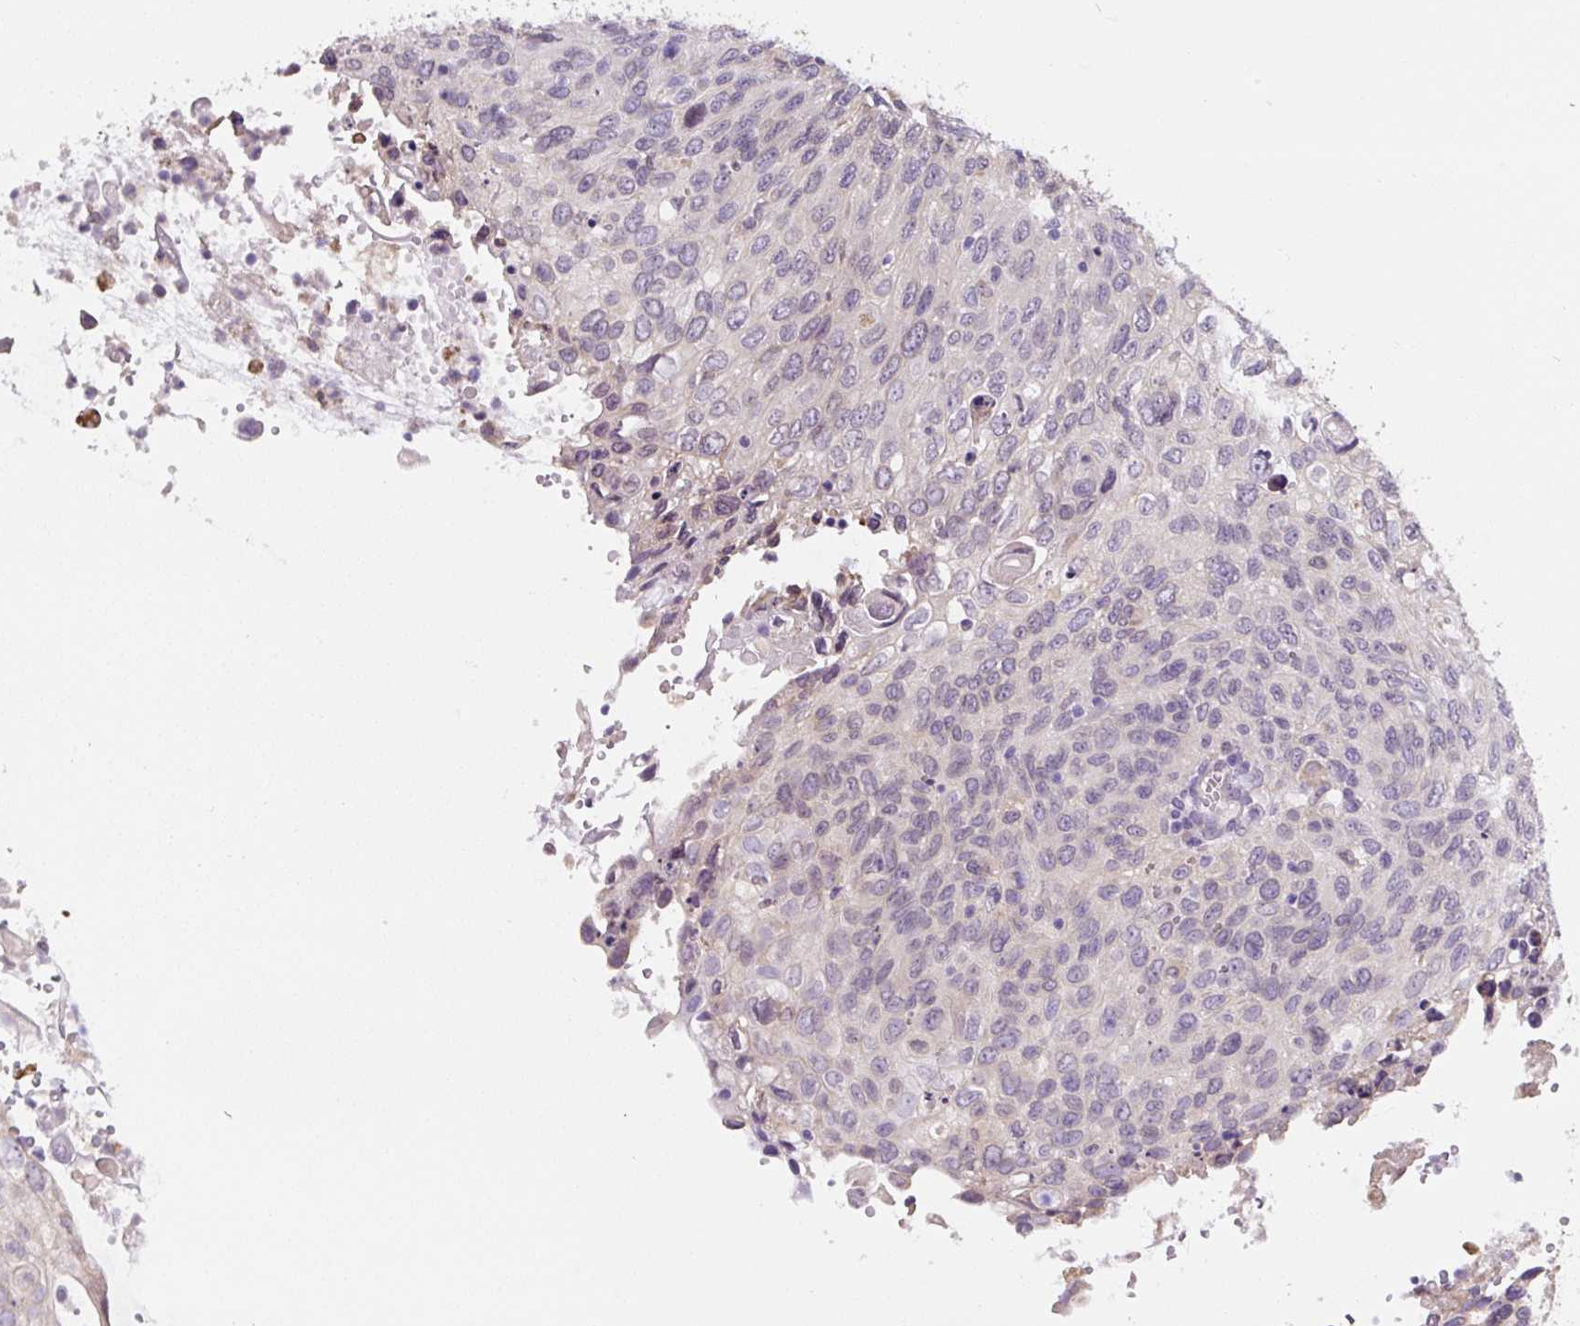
{"staining": {"intensity": "weak", "quantity": "<25%", "location": "cytoplasmic/membranous"}, "tissue": "cervical cancer", "cell_type": "Tumor cells", "image_type": "cancer", "snomed": [{"axis": "morphology", "description": "Squamous cell carcinoma, NOS"}, {"axis": "topography", "description": "Cervix"}], "caption": "An image of squamous cell carcinoma (cervical) stained for a protein reveals no brown staining in tumor cells.", "gene": "ASRGL1", "patient": {"sex": "female", "age": 70}}